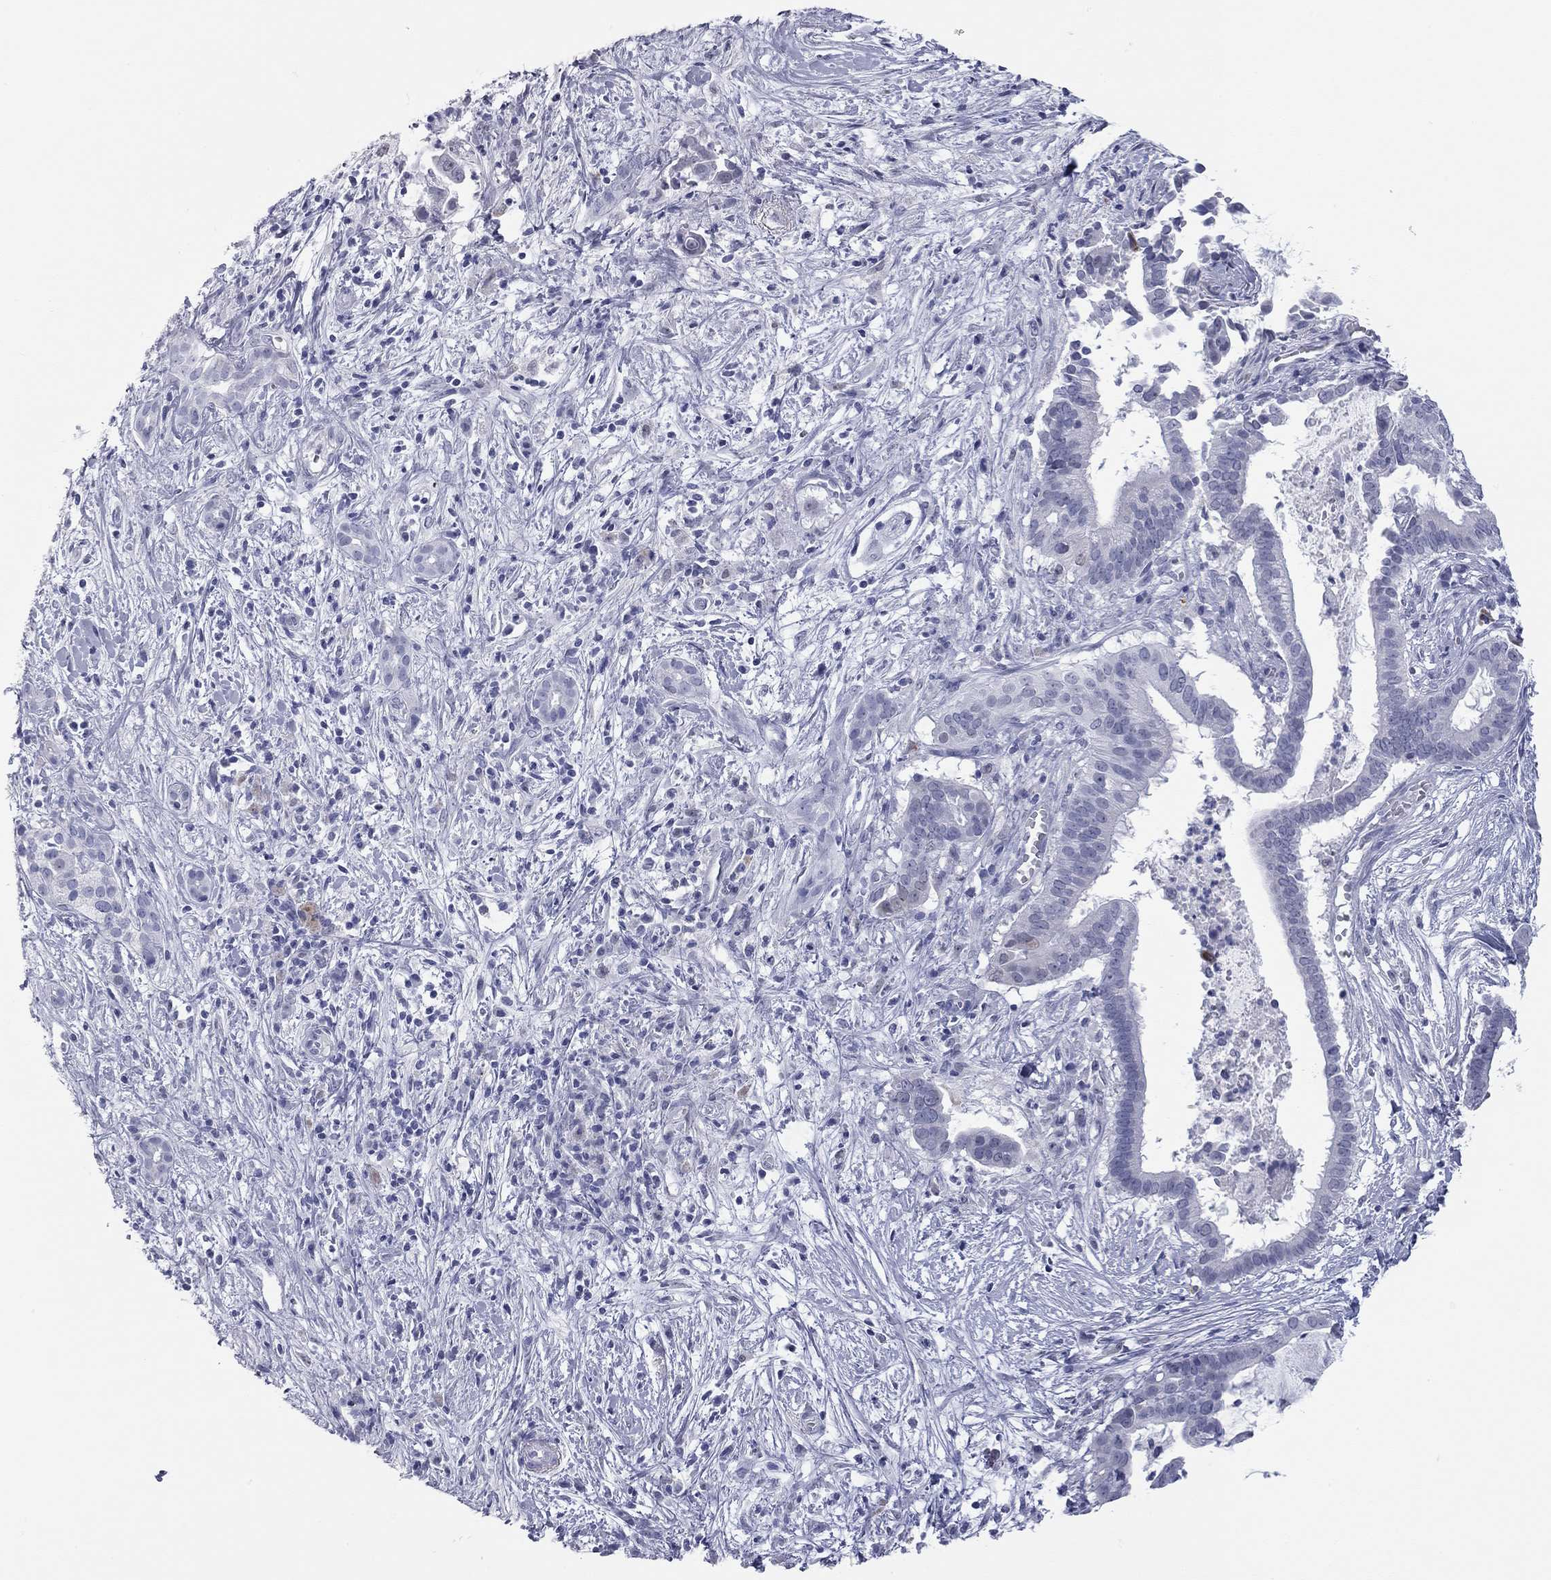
{"staining": {"intensity": "negative", "quantity": "none", "location": "none"}, "tissue": "pancreatic cancer", "cell_type": "Tumor cells", "image_type": "cancer", "snomed": [{"axis": "morphology", "description": "Adenocarcinoma, NOS"}, {"axis": "topography", "description": "Pancreas"}], "caption": "The IHC image has no significant staining in tumor cells of pancreatic cancer (adenocarcinoma) tissue. The staining is performed using DAB (3,3'-diaminobenzidine) brown chromogen with nuclei counter-stained in using hematoxylin.", "gene": "AK8", "patient": {"sex": "male", "age": 61}}